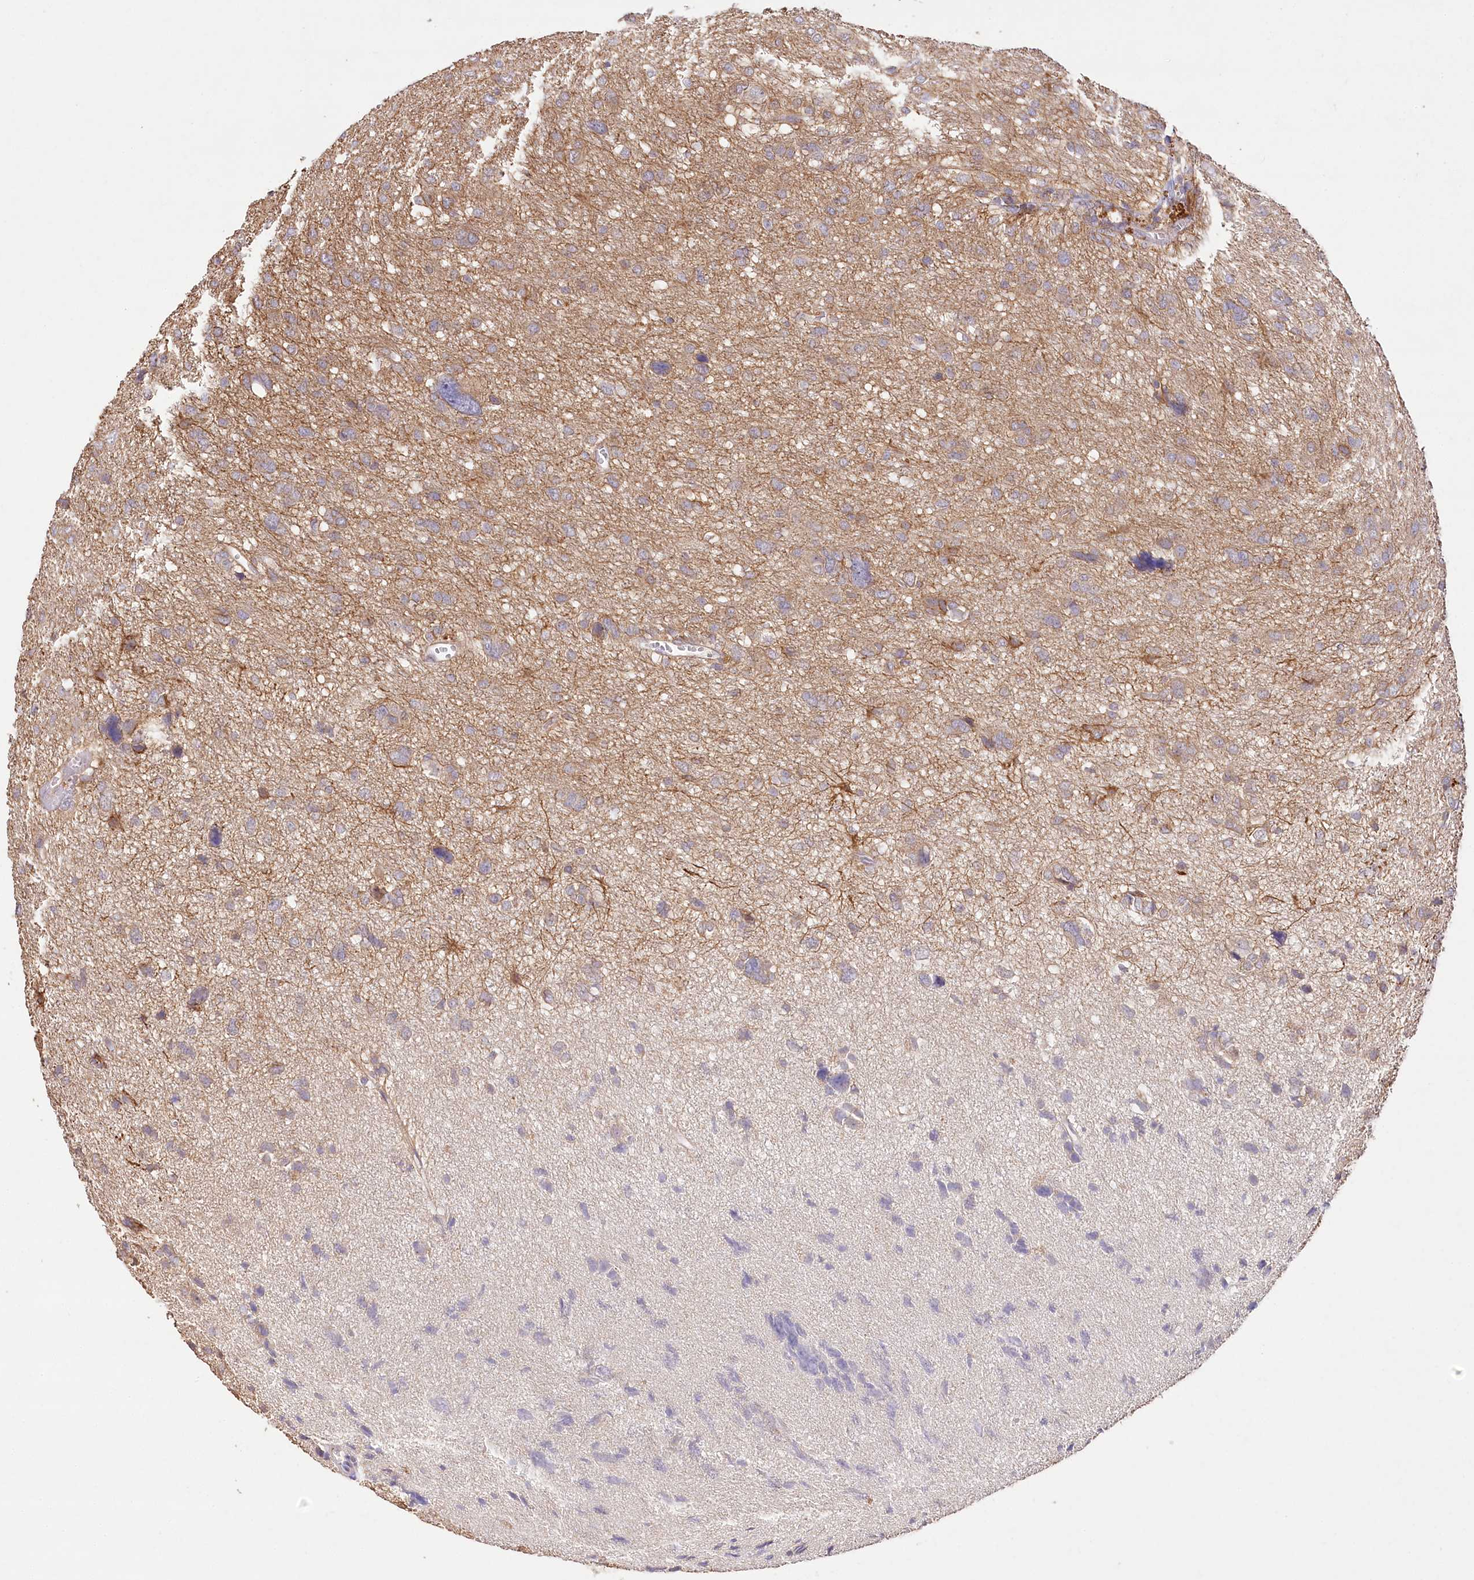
{"staining": {"intensity": "weak", "quantity": "<25%", "location": "cytoplasmic/membranous"}, "tissue": "glioma", "cell_type": "Tumor cells", "image_type": "cancer", "snomed": [{"axis": "morphology", "description": "Glioma, malignant, High grade"}, {"axis": "topography", "description": "Brain"}], "caption": "Image shows no significant protein expression in tumor cells of malignant glioma (high-grade). (Brightfield microscopy of DAB IHC at high magnification).", "gene": "DMXL1", "patient": {"sex": "female", "age": 59}}